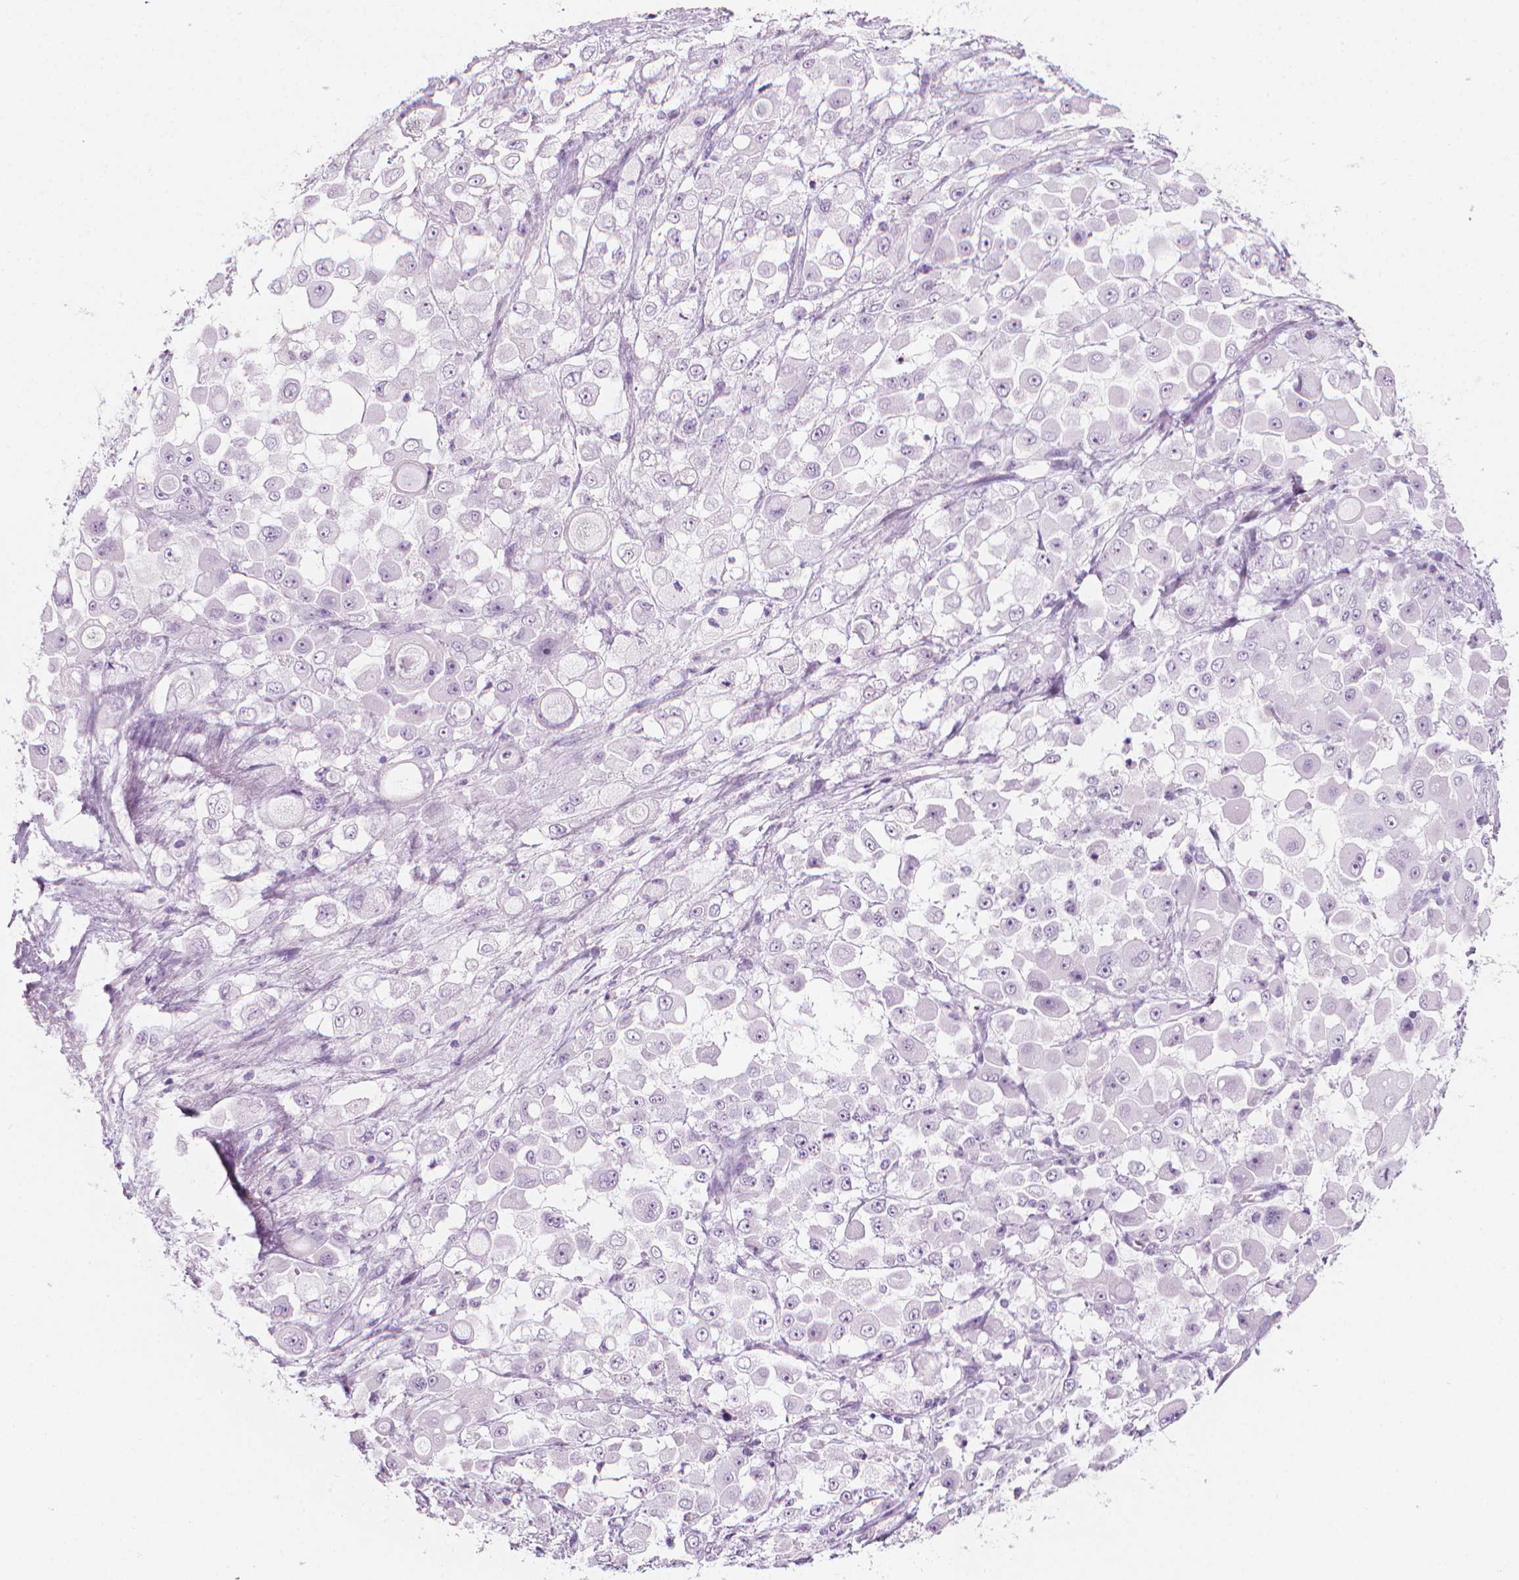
{"staining": {"intensity": "negative", "quantity": "none", "location": "none"}, "tissue": "stomach cancer", "cell_type": "Tumor cells", "image_type": "cancer", "snomed": [{"axis": "morphology", "description": "Adenocarcinoma, NOS"}, {"axis": "topography", "description": "Stomach"}], "caption": "Adenocarcinoma (stomach) was stained to show a protein in brown. There is no significant positivity in tumor cells. (DAB (3,3'-diaminobenzidine) IHC, high magnification).", "gene": "SCG3", "patient": {"sex": "female", "age": 76}}